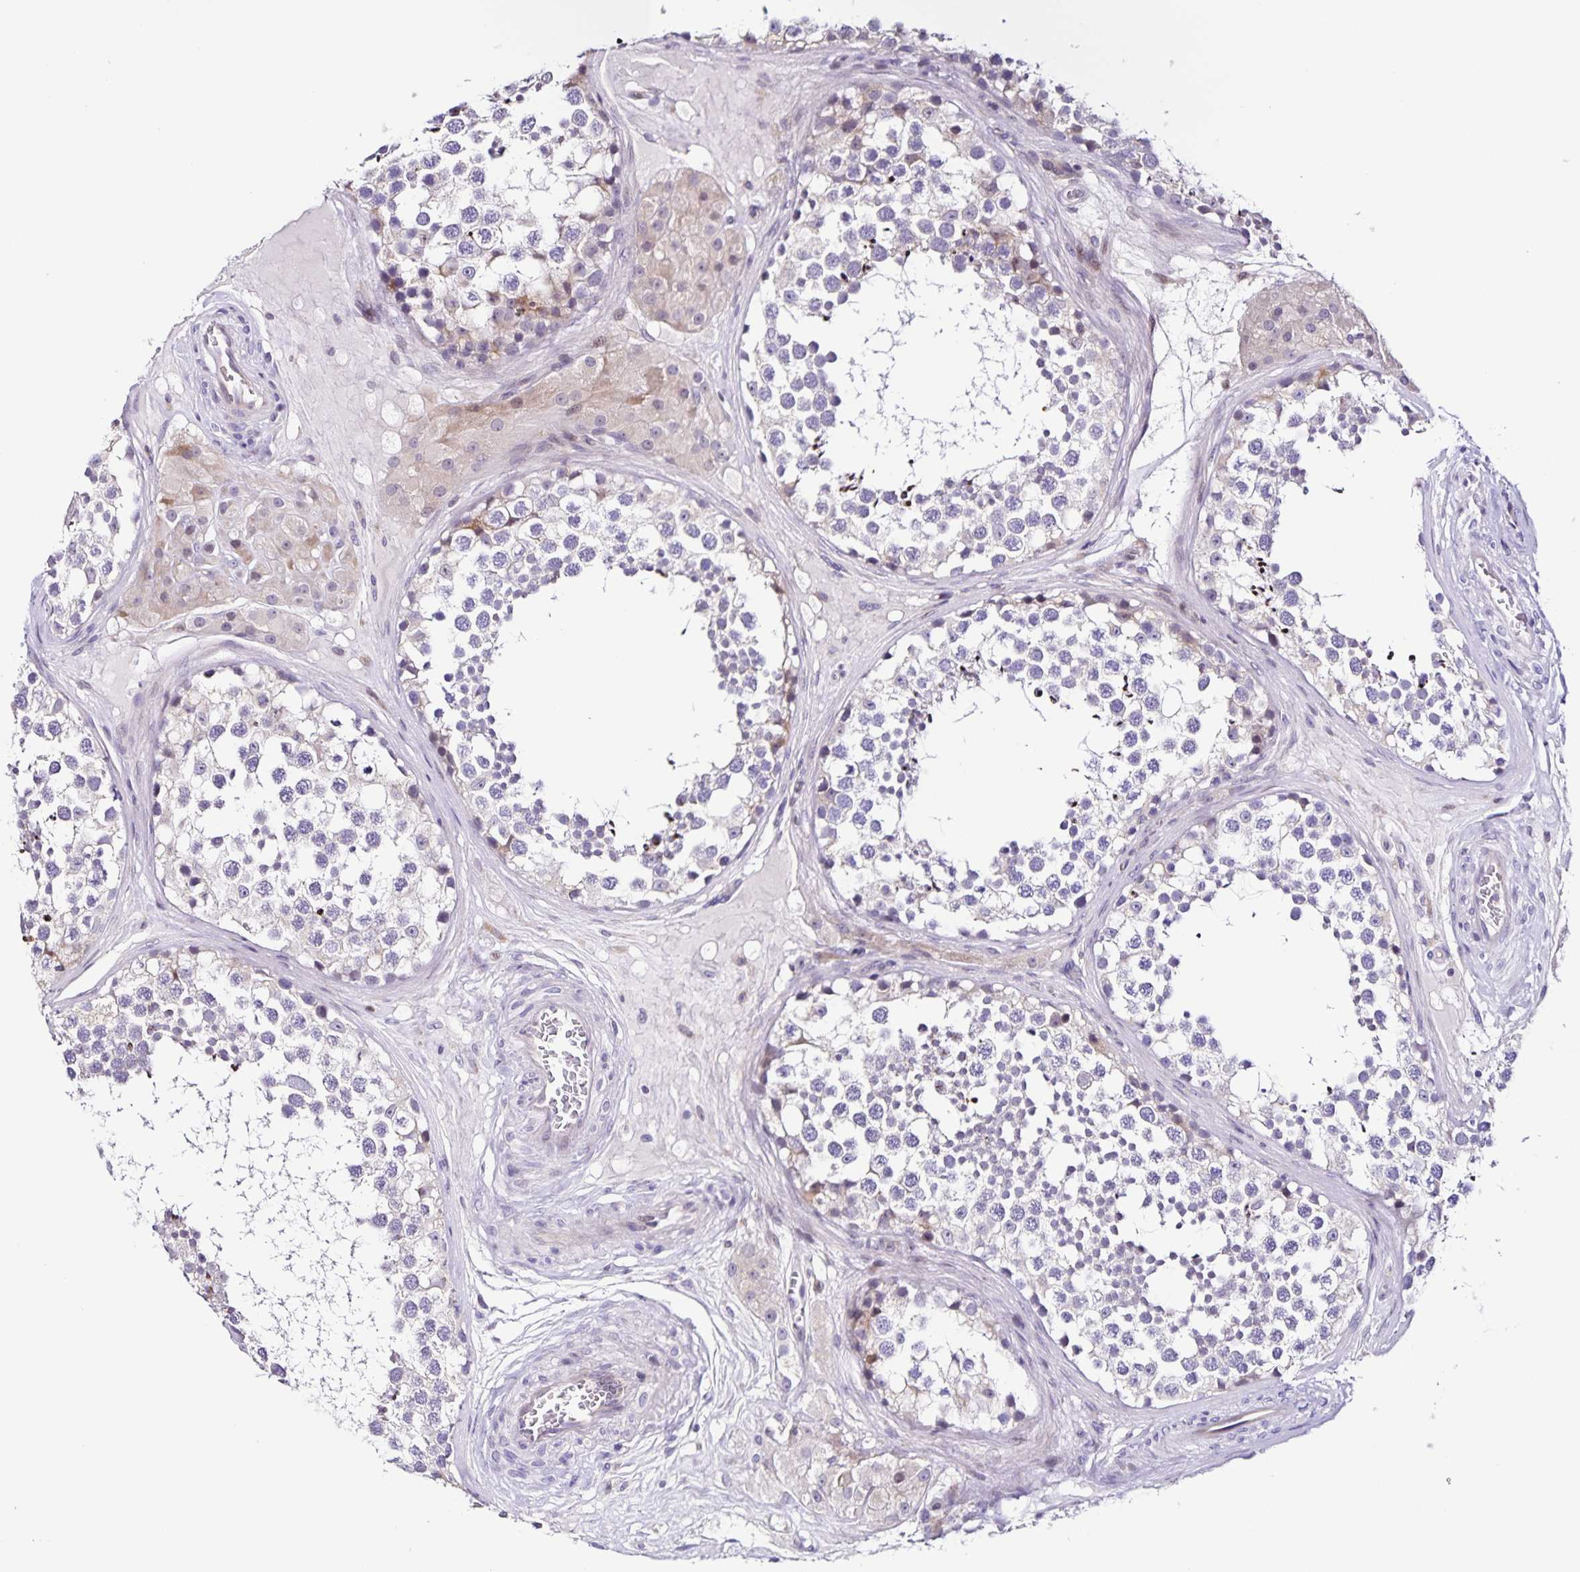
{"staining": {"intensity": "negative", "quantity": "none", "location": "none"}, "tissue": "testis", "cell_type": "Cells in seminiferous ducts", "image_type": "normal", "snomed": [{"axis": "morphology", "description": "Normal tissue, NOS"}, {"axis": "morphology", "description": "Seminoma, NOS"}, {"axis": "topography", "description": "Testis"}], "caption": "A high-resolution image shows immunohistochemistry (IHC) staining of benign testis, which exhibits no significant positivity in cells in seminiferous ducts.", "gene": "RNFT2", "patient": {"sex": "male", "age": 65}}